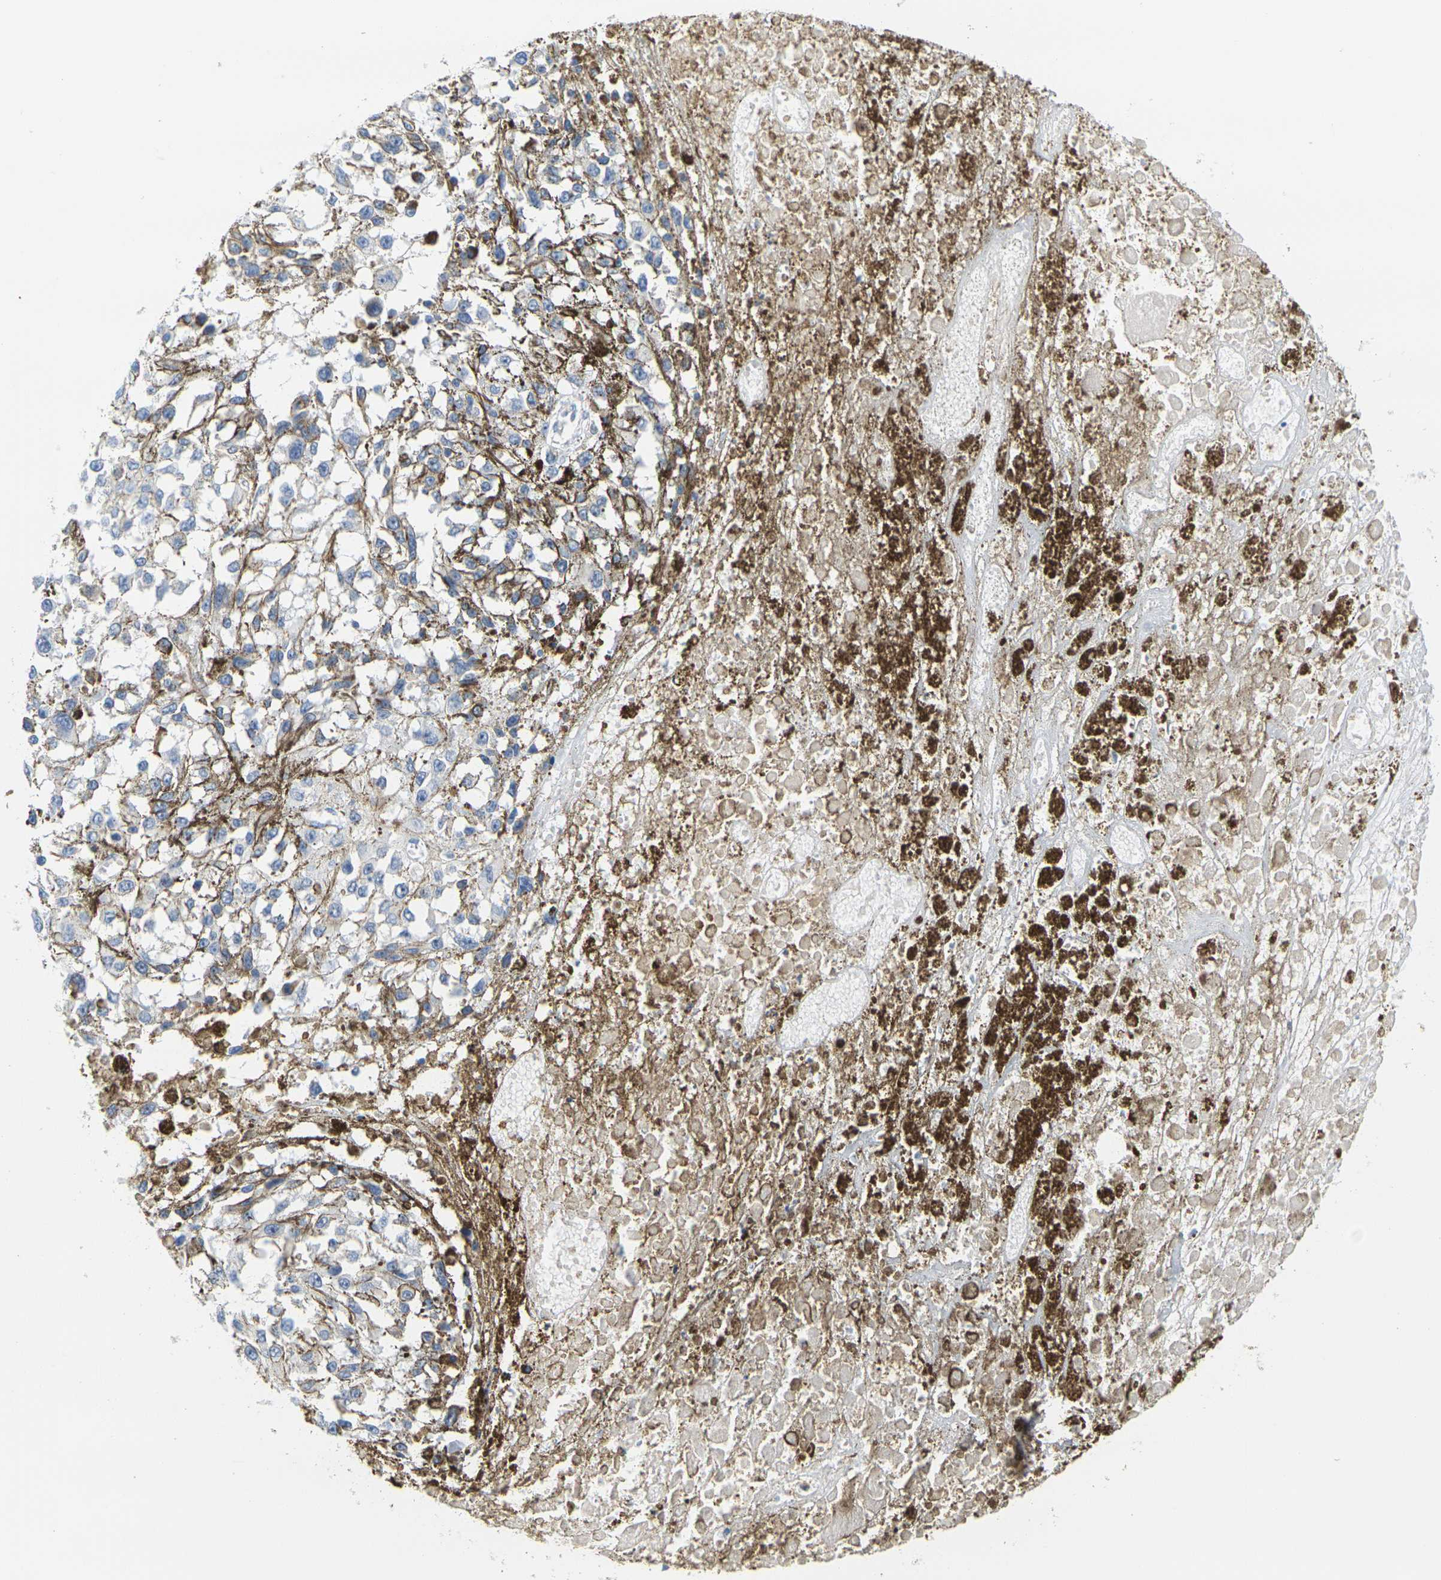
{"staining": {"intensity": "negative", "quantity": "none", "location": "none"}, "tissue": "melanoma", "cell_type": "Tumor cells", "image_type": "cancer", "snomed": [{"axis": "morphology", "description": "Malignant melanoma, Metastatic site"}, {"axis": "topography", "description": "Lymph node"}], "caption": "Tumor cells are negative for protein expression in human melanoma. (Brightfield microscopy of DAB immunohistochemistry (IHC) at high magnification).", "gene": "KLK5", "patient": {"sex": "male", "age": 59}}